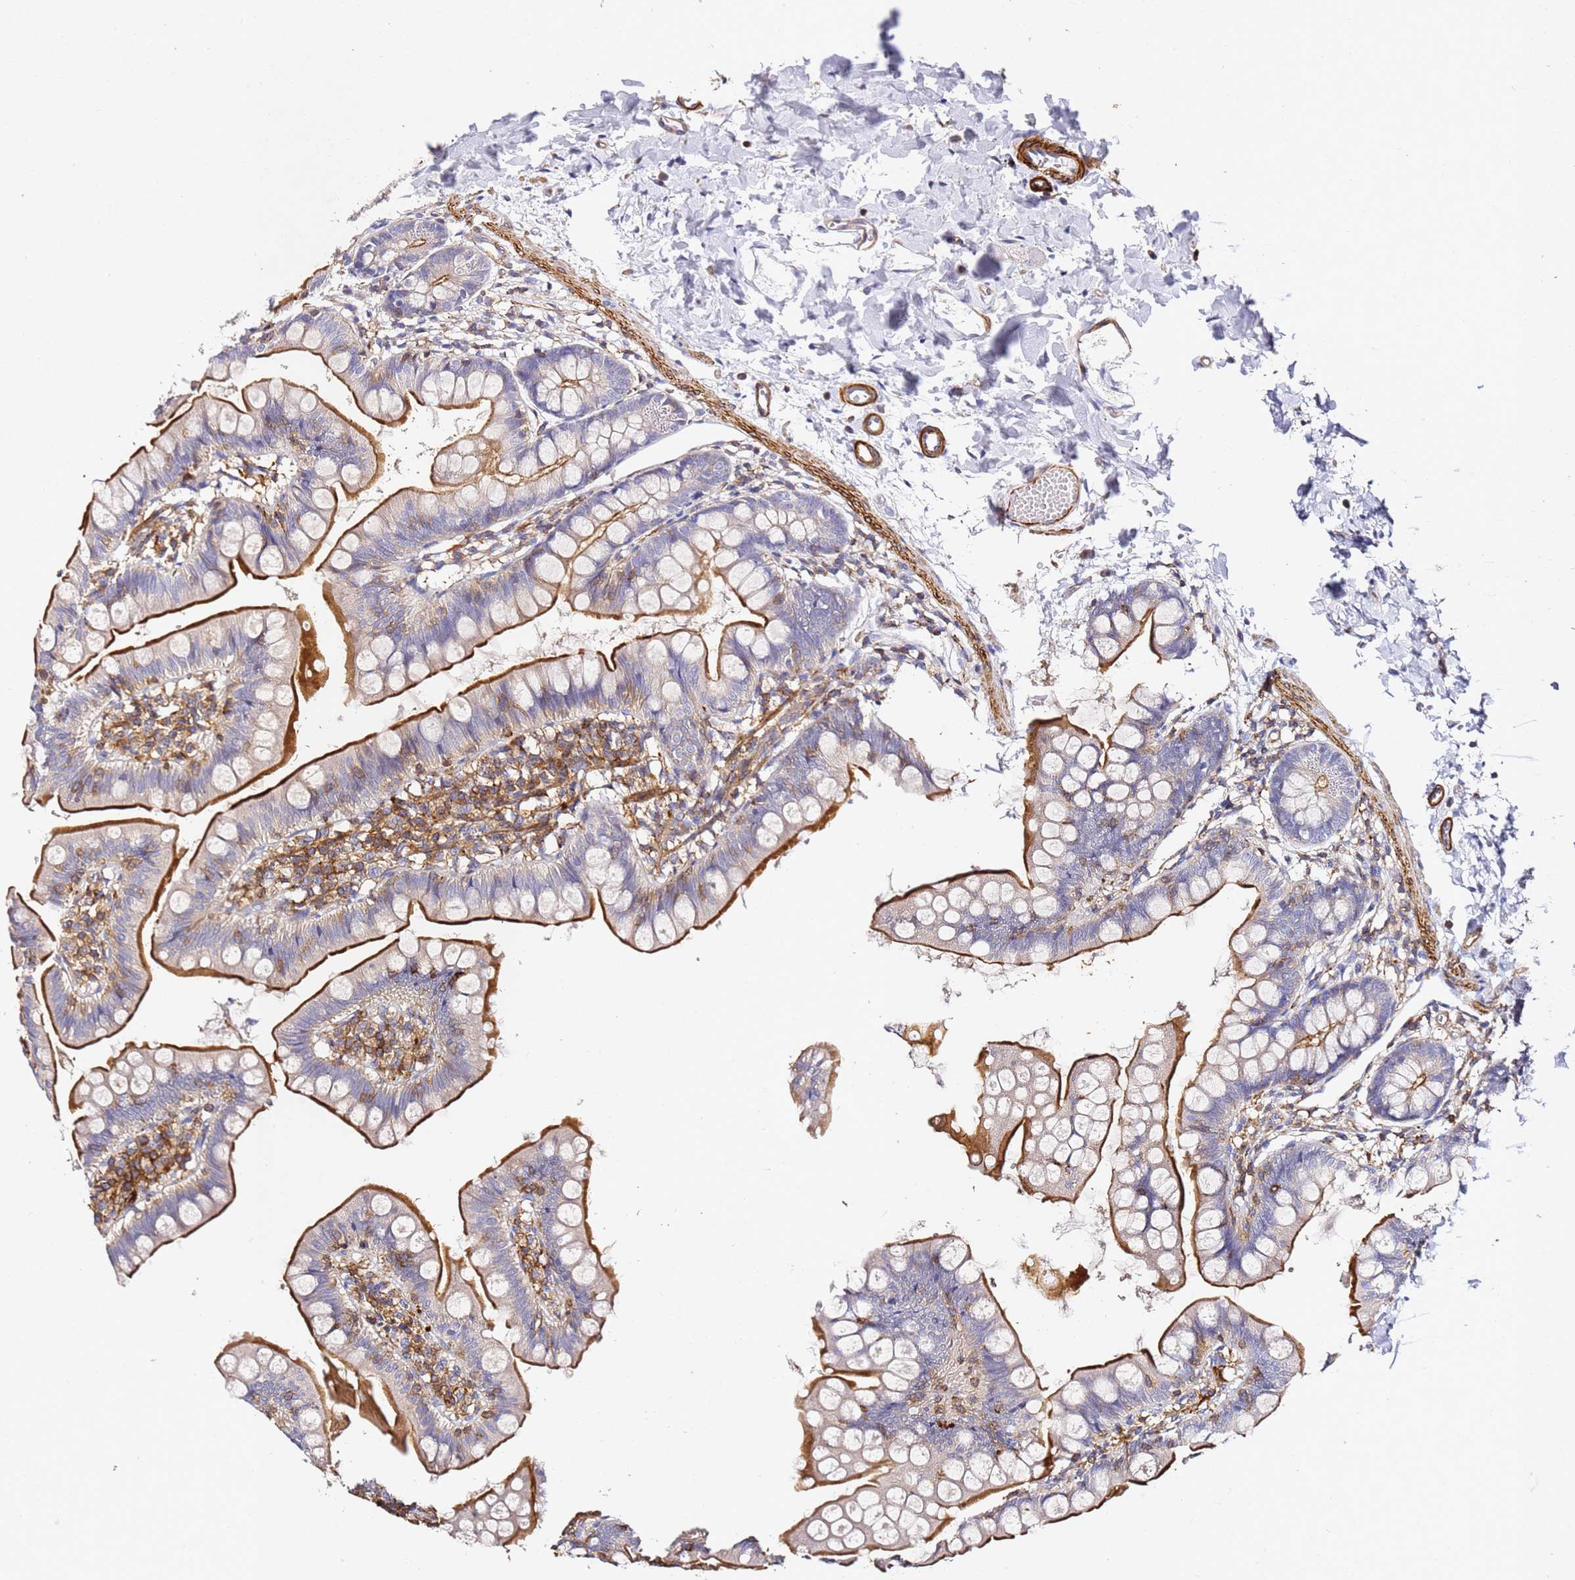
{"staining": {"intensity": "strong", "quantity": "25%-75%", "location": "cytoplasmic/membranous"}, "tissue": "small intestine", "cell_type": "Glandular cells", "image_type": "normal", "snomed": [{"axis": "morphology", "description": "Normal tissue, NOS"}, {"axis": "topography", "description": "Small intestine"}], "caption": "Small intestine stained with immunohistochemistry (IHC) displays strong cytoplasmic/membranous staining in about 25%-75% of glandular cells.", "gene": "ZNF671", "patient": {"sex": "male", "age": 7}}